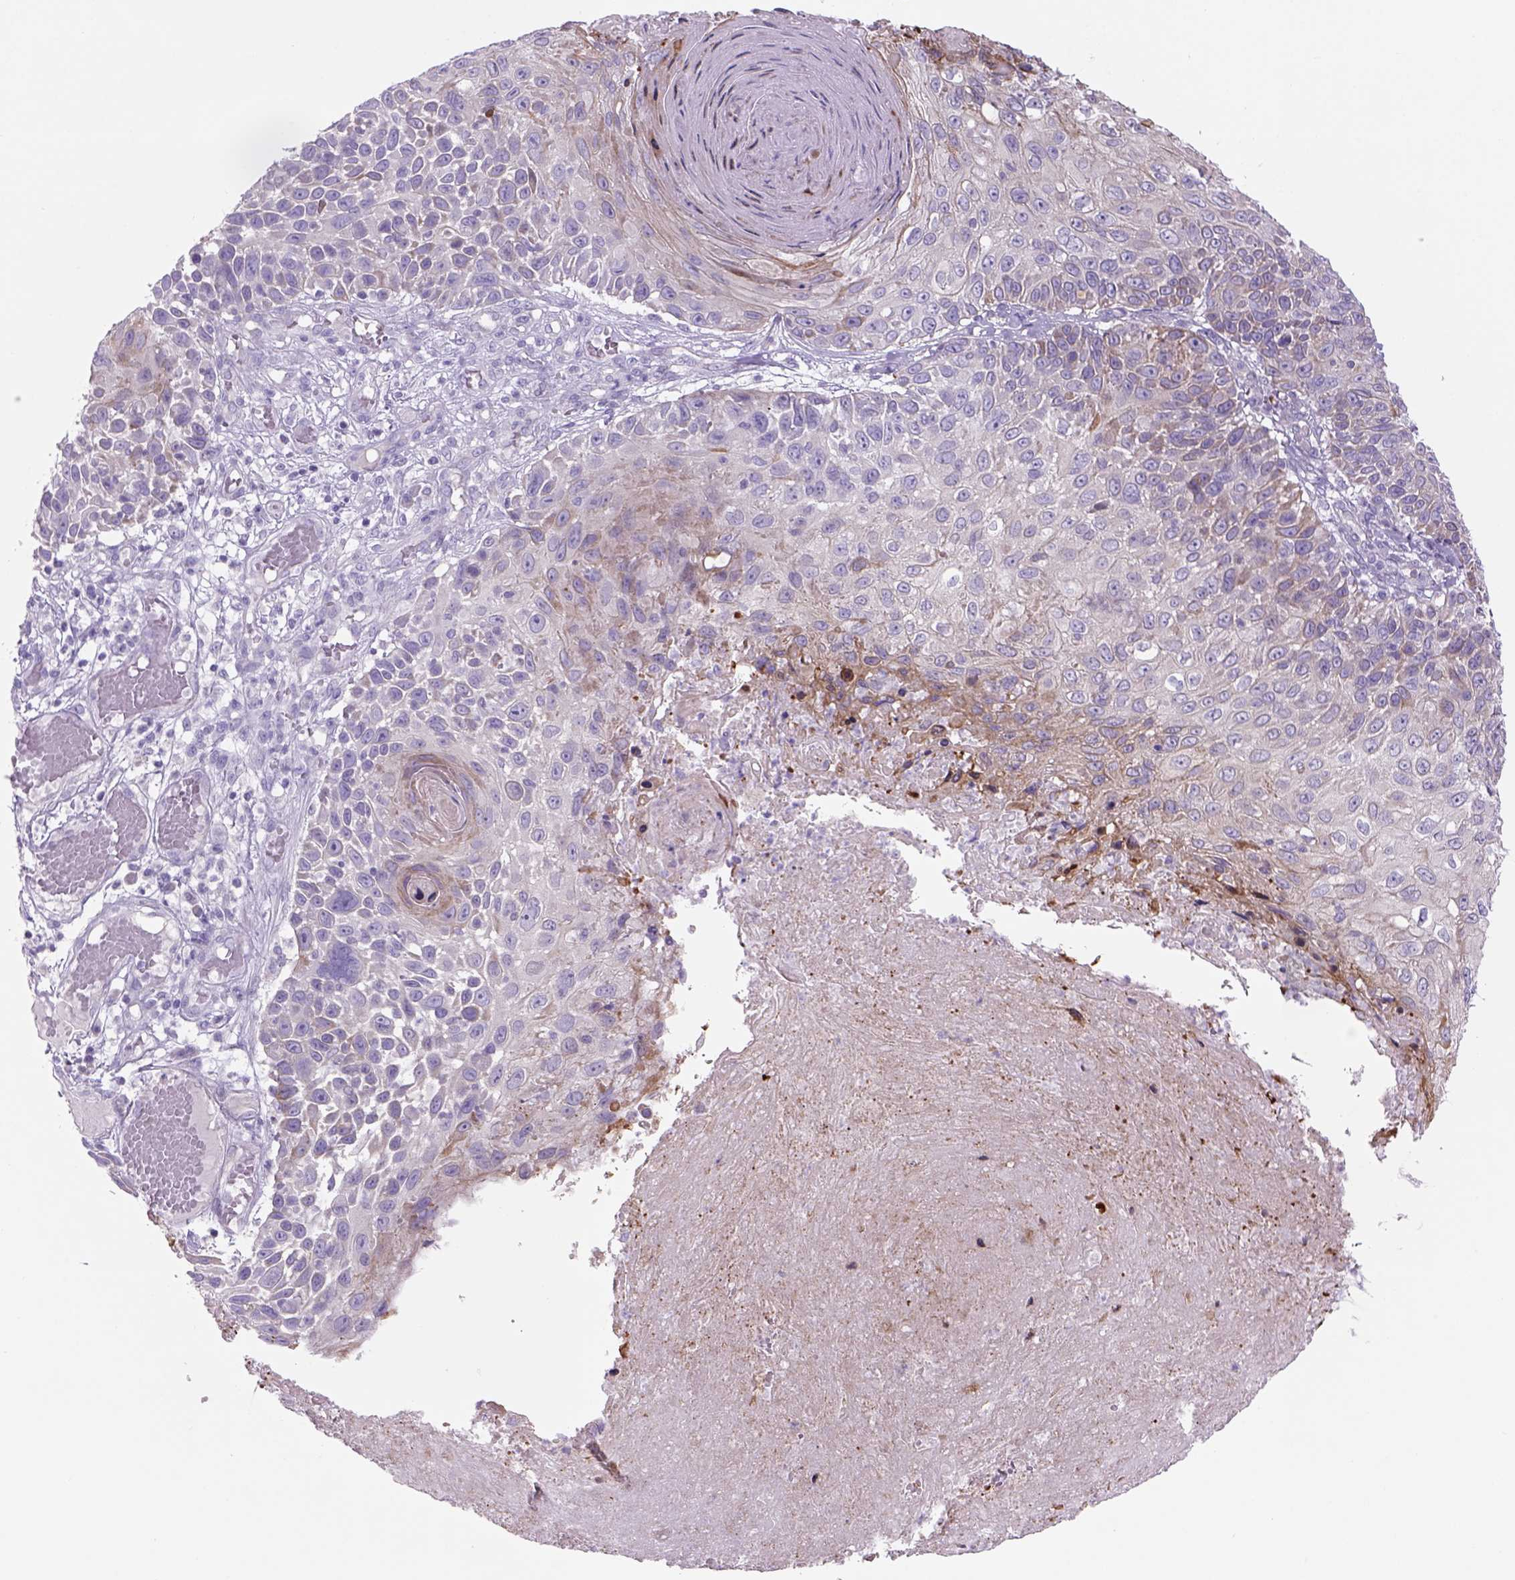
{"staining": {"intensity": "weak", "quantity": "25%-75%", "location": "cytoplasmic/membranous"}, "tissue": "skin cancer", "cell_type": "Tumor cells", "image_type": "cancer", "snomed": [{"axis": "morphology", "description": "Squamous cell carcinoma, NOS"}, {"axis": "topography", "description": "Skin"}], "caption": "This is a micrograph of immunohistochemistry staining of skin cancer (squamous cell carcinoma), which shows weak positivity in the cytoplasmic/membranous of tumor cells.", "gene": "ADGRV1", "patient": {"sex": "male", "age": 92}}